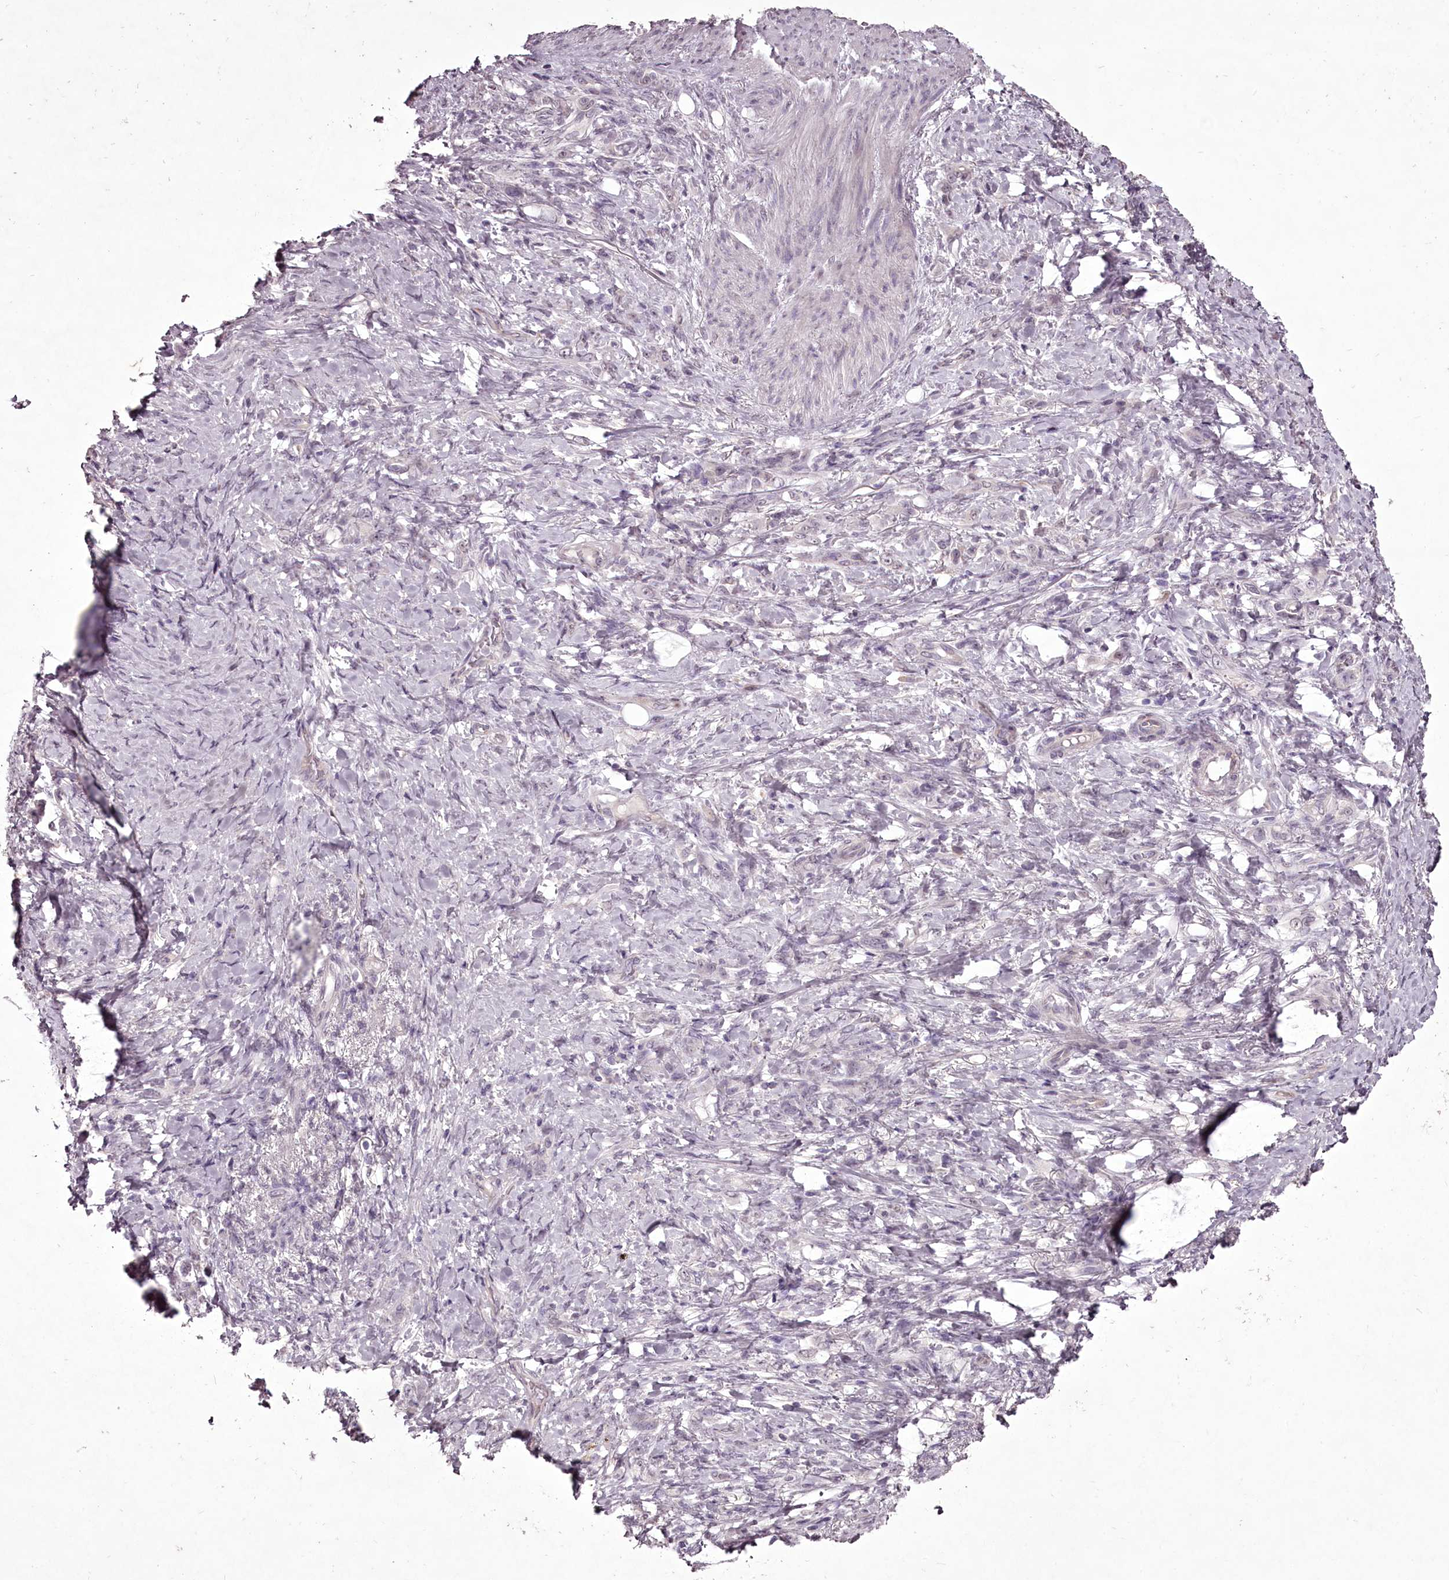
{"staining": {"intensity": "negative", "quantity": "none", "location": "none"}, "tissue": "stomach cancer", "cell_type": "Tumor cells", "image_type": "cancer", "snomed": [{"axis": "morphology", "description": "Adenocarcinoma, NOS"}, {"axis": "topography", "description": "Stomach"}], "caption": "High power microscopy image of an immunohistochemistry micrograph of stomach adenocarcinoma, revealing no significant positivity in tumor cells. (Stains: DAB immunohistochemistry with hematoxylin counter stain, Microscopy: brightfield microscopy at high magnification).", "gene": "C1orf56", "patient": {"sex": "female", "age": 79}}